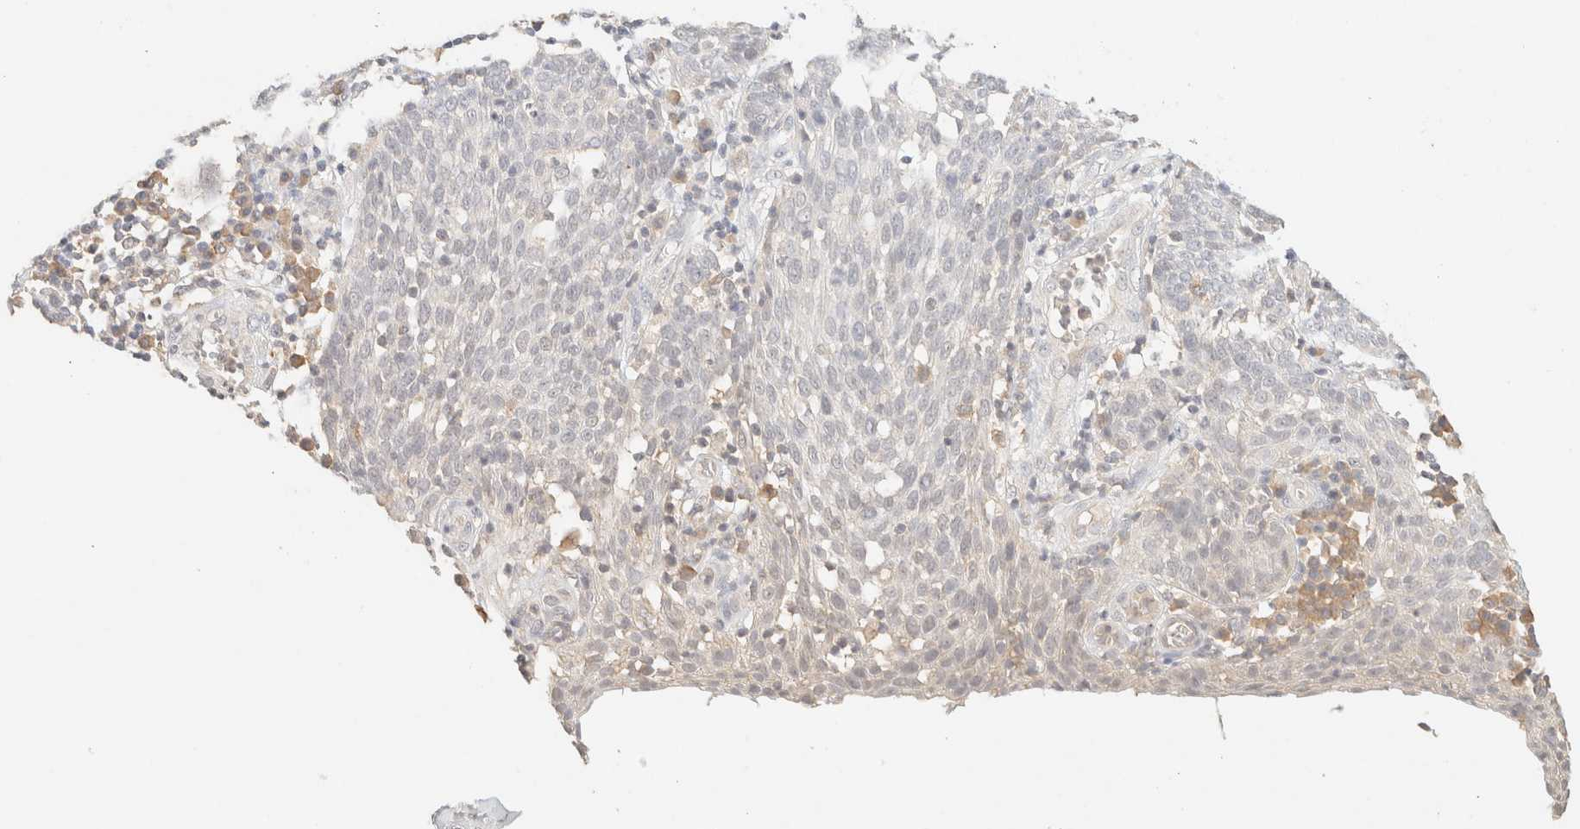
{"staining": {"intensity": "negative", "quantity": "none", "location": "none"}, "tissue": "cervical cancer", "cell_type": "Tumor cells", "image_type": "cancer", "snomed": [{"axis": "morphology", "description": "Squamous cell carcinoma, NOS"}, {"axis": "topography", "description": "Cervix"}], "caption": "Immunohistochemistry (IHC) of cervical squamous cell carcinoma displays no positivity in tumor cells.", "gene": "TIMD4", "patient": {"sex": "female", "age": 34}}